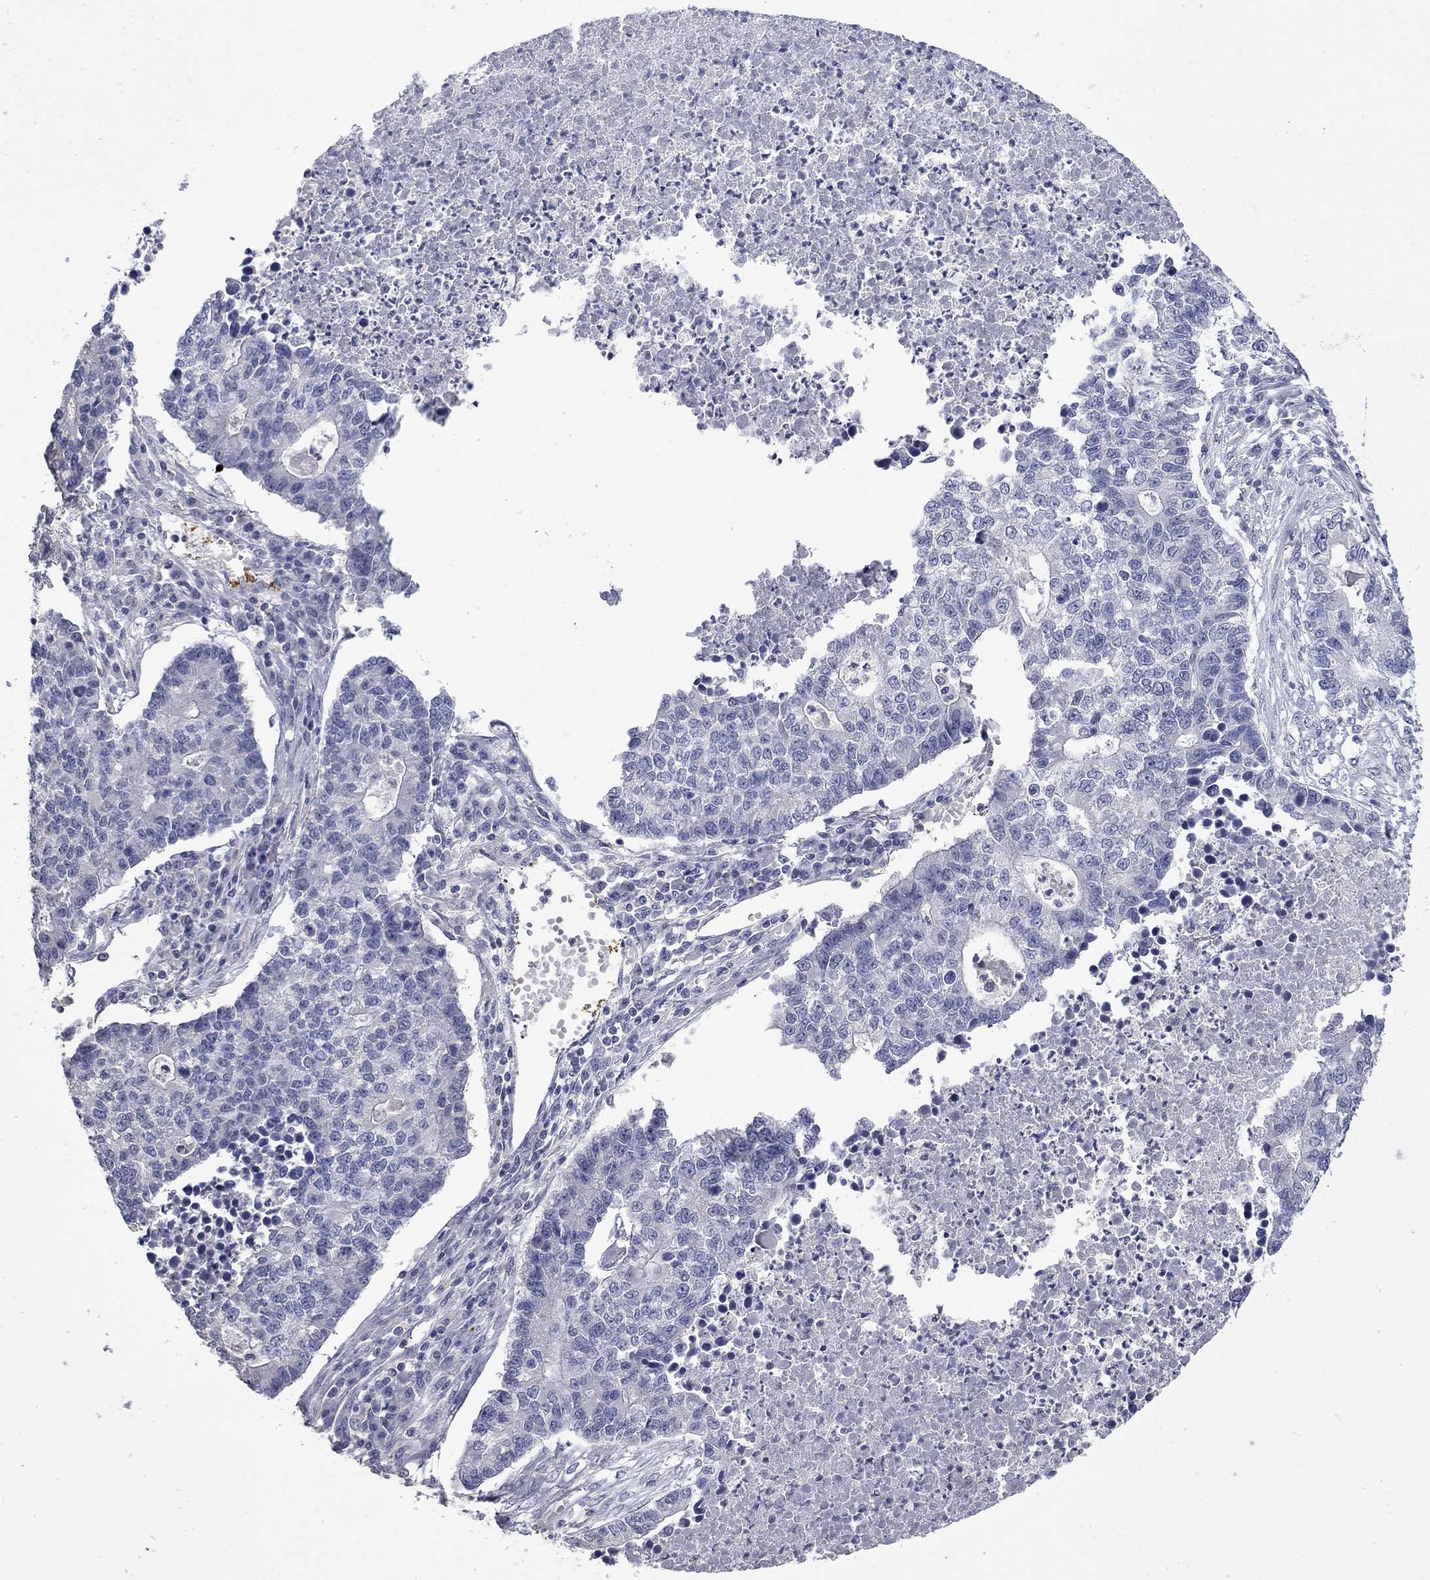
{"staining": {"intensity": "negative", "quantity": "none", "location": "none"}, "tissue": "lung cancer", "cell_type": "Tumor cells", "image_type": "cancer", "snomed": [{"axis": "morphology", "description": "Adenocarcinoma, NOS"}, {"axis": "topography", "description": "Lung"}], "caption": "Lung cancer was stained to show a protein in brown. There is no significant staining in tumor cells.", "gene": "PLEK", "patient": {"sex": "male", "age": 57}}